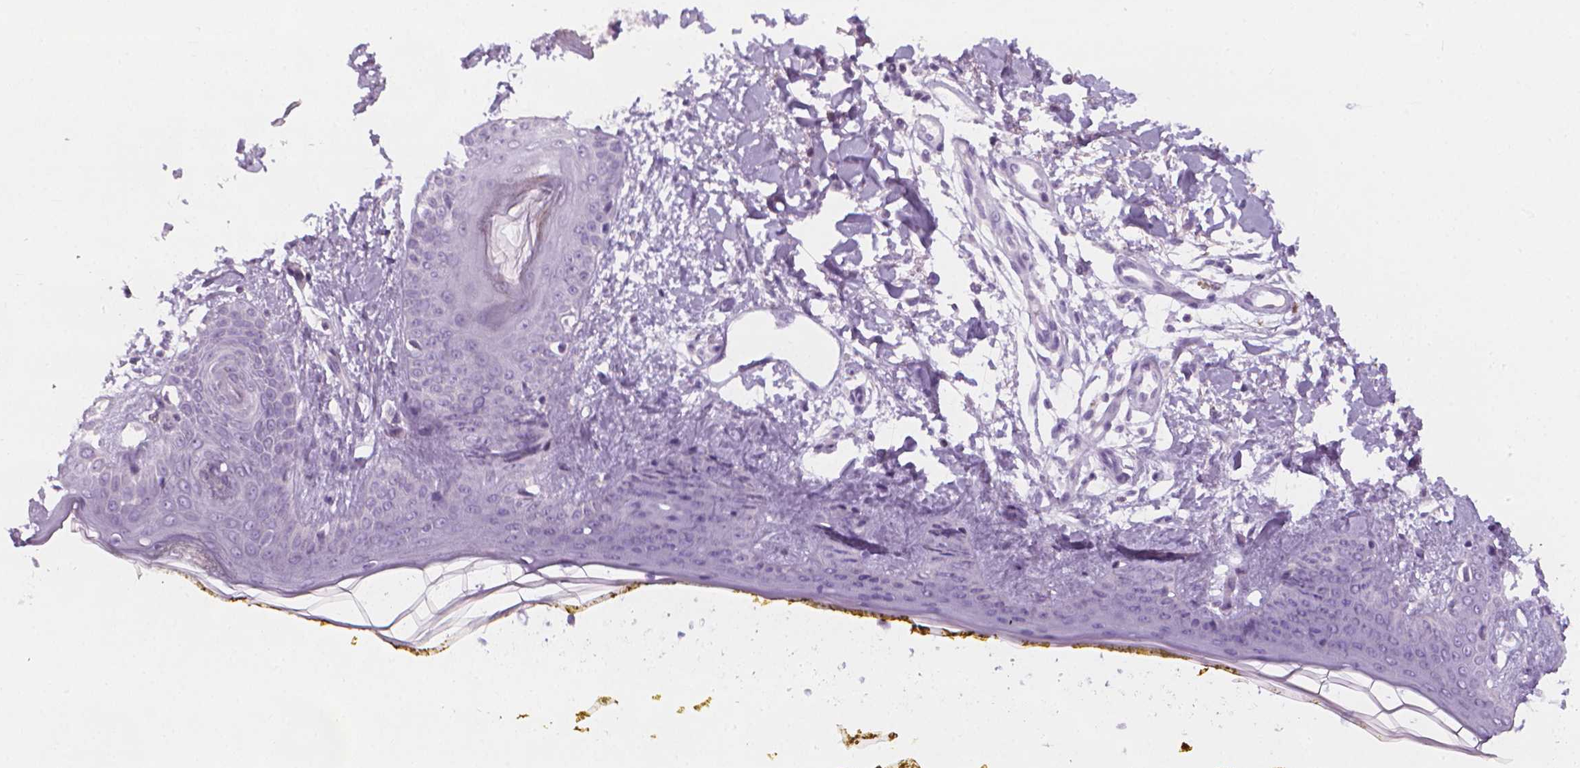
{"staining": {"intensity": "negative", "quantity": "none", "location": "none"}, "tissue": "skin", "cell_type": "Fibroblasts", "image_type": "normal", "snomed": [{"axis": "morphology", "description": "Normal tissue, NOS"}, {"axis": "topography", "description": "Skin"}], "caption": "A histopathology image of skin stained for a protein displays no brown staining in fibroblasts.", "gene": "DCAF8L1", "patient": {"sex": "female", "age": 34}}